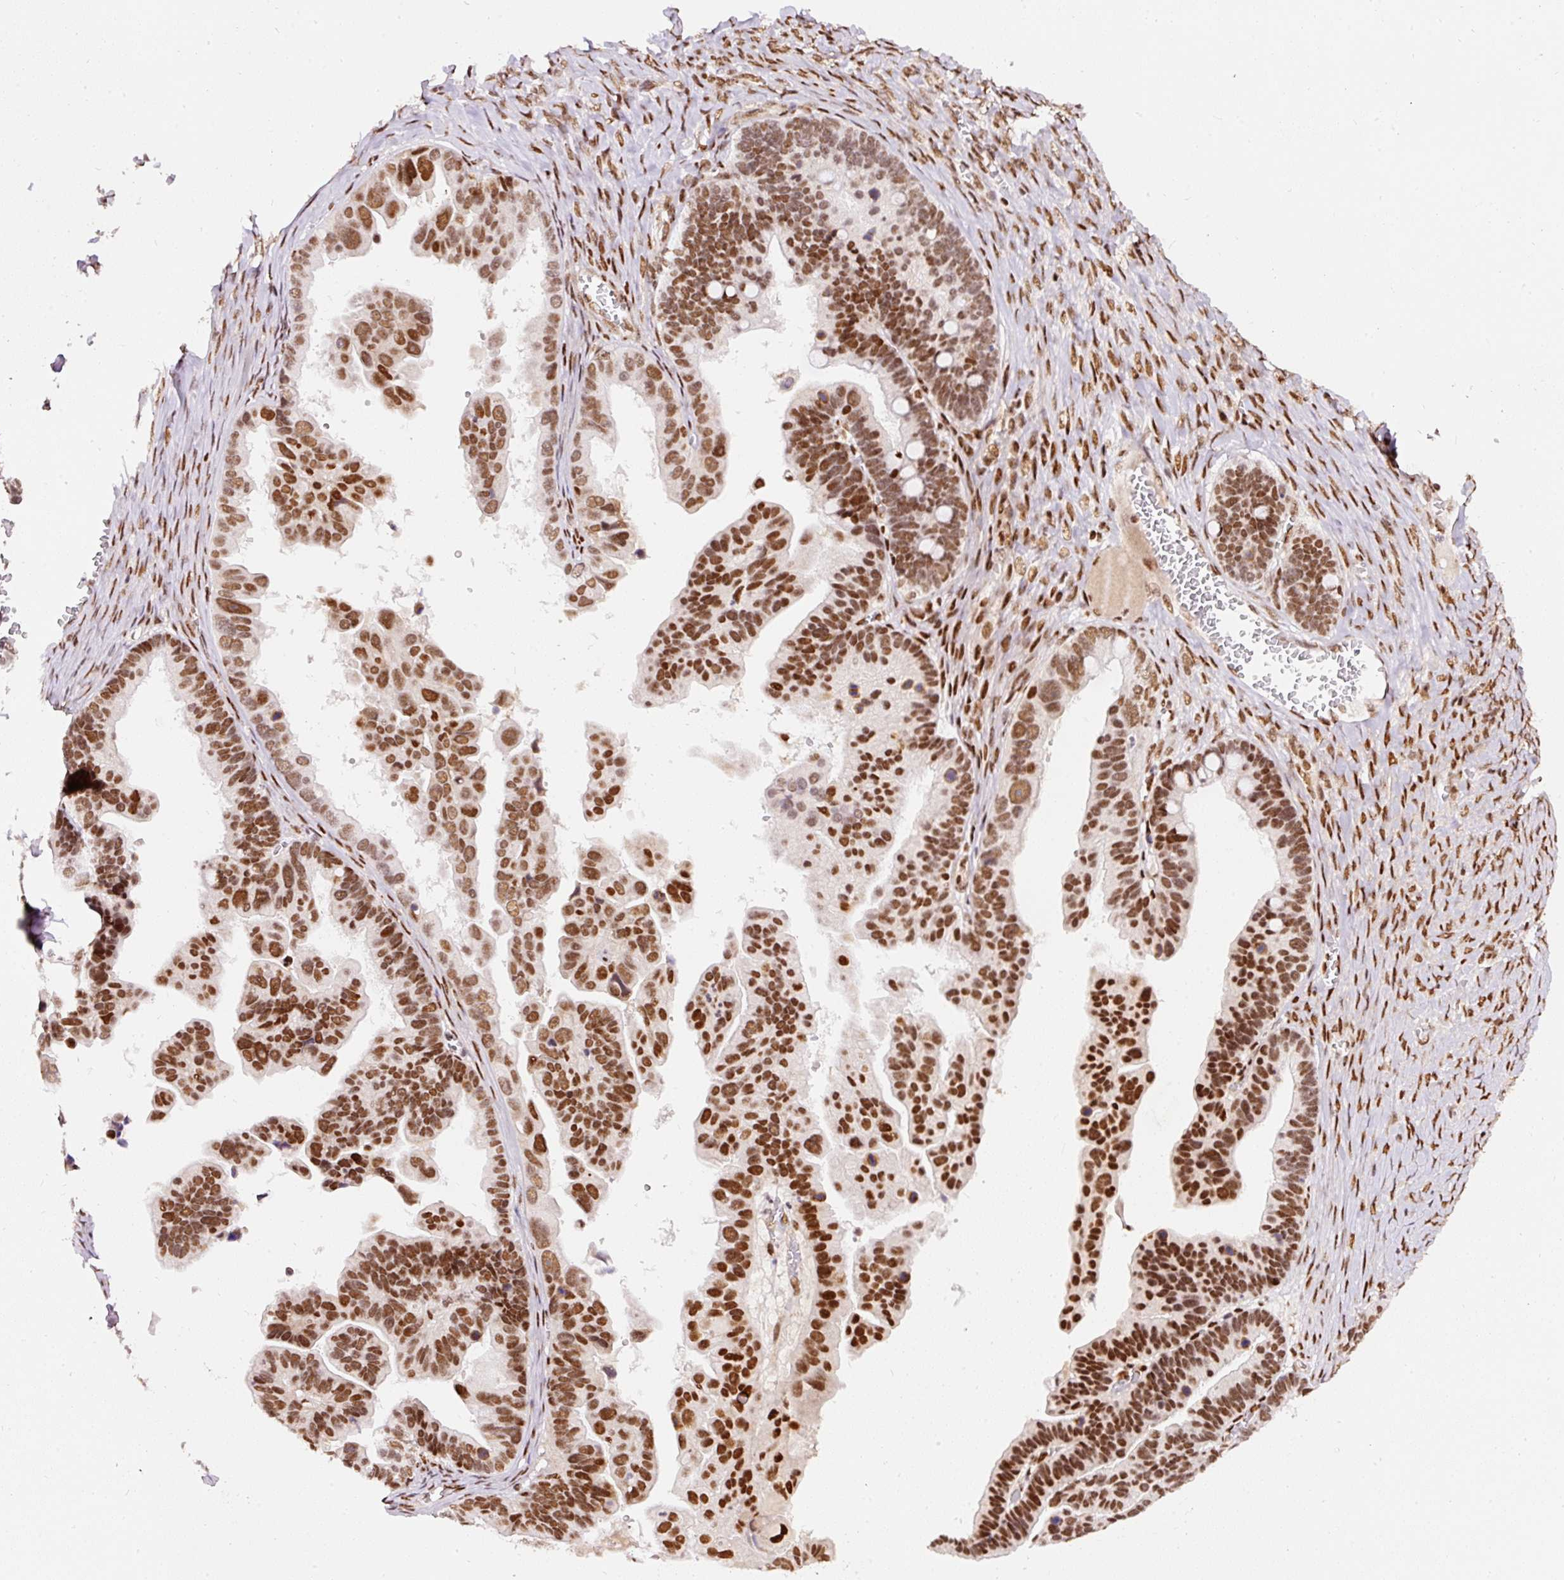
{"staining": {"intensity": "strong", "quantity": ">75%", "location": "nuclear"}, "tissue": "ovarian cancer", "cell_type": "Tumor cells", "image_type": "cancer", "snomed": [{"axis": "morphology", "description": "Cystadenocarcinoma, serous, NOS"}, {"axis": "topography", "description": "Ovary"}], "caption": "Strong nuclear protein expression is seen in about >75% of tumor cells in ovarian serous cystadenocarcinoma.", "gene": "HNRNPC", "patient": {"sex": "female", "age": 56}}